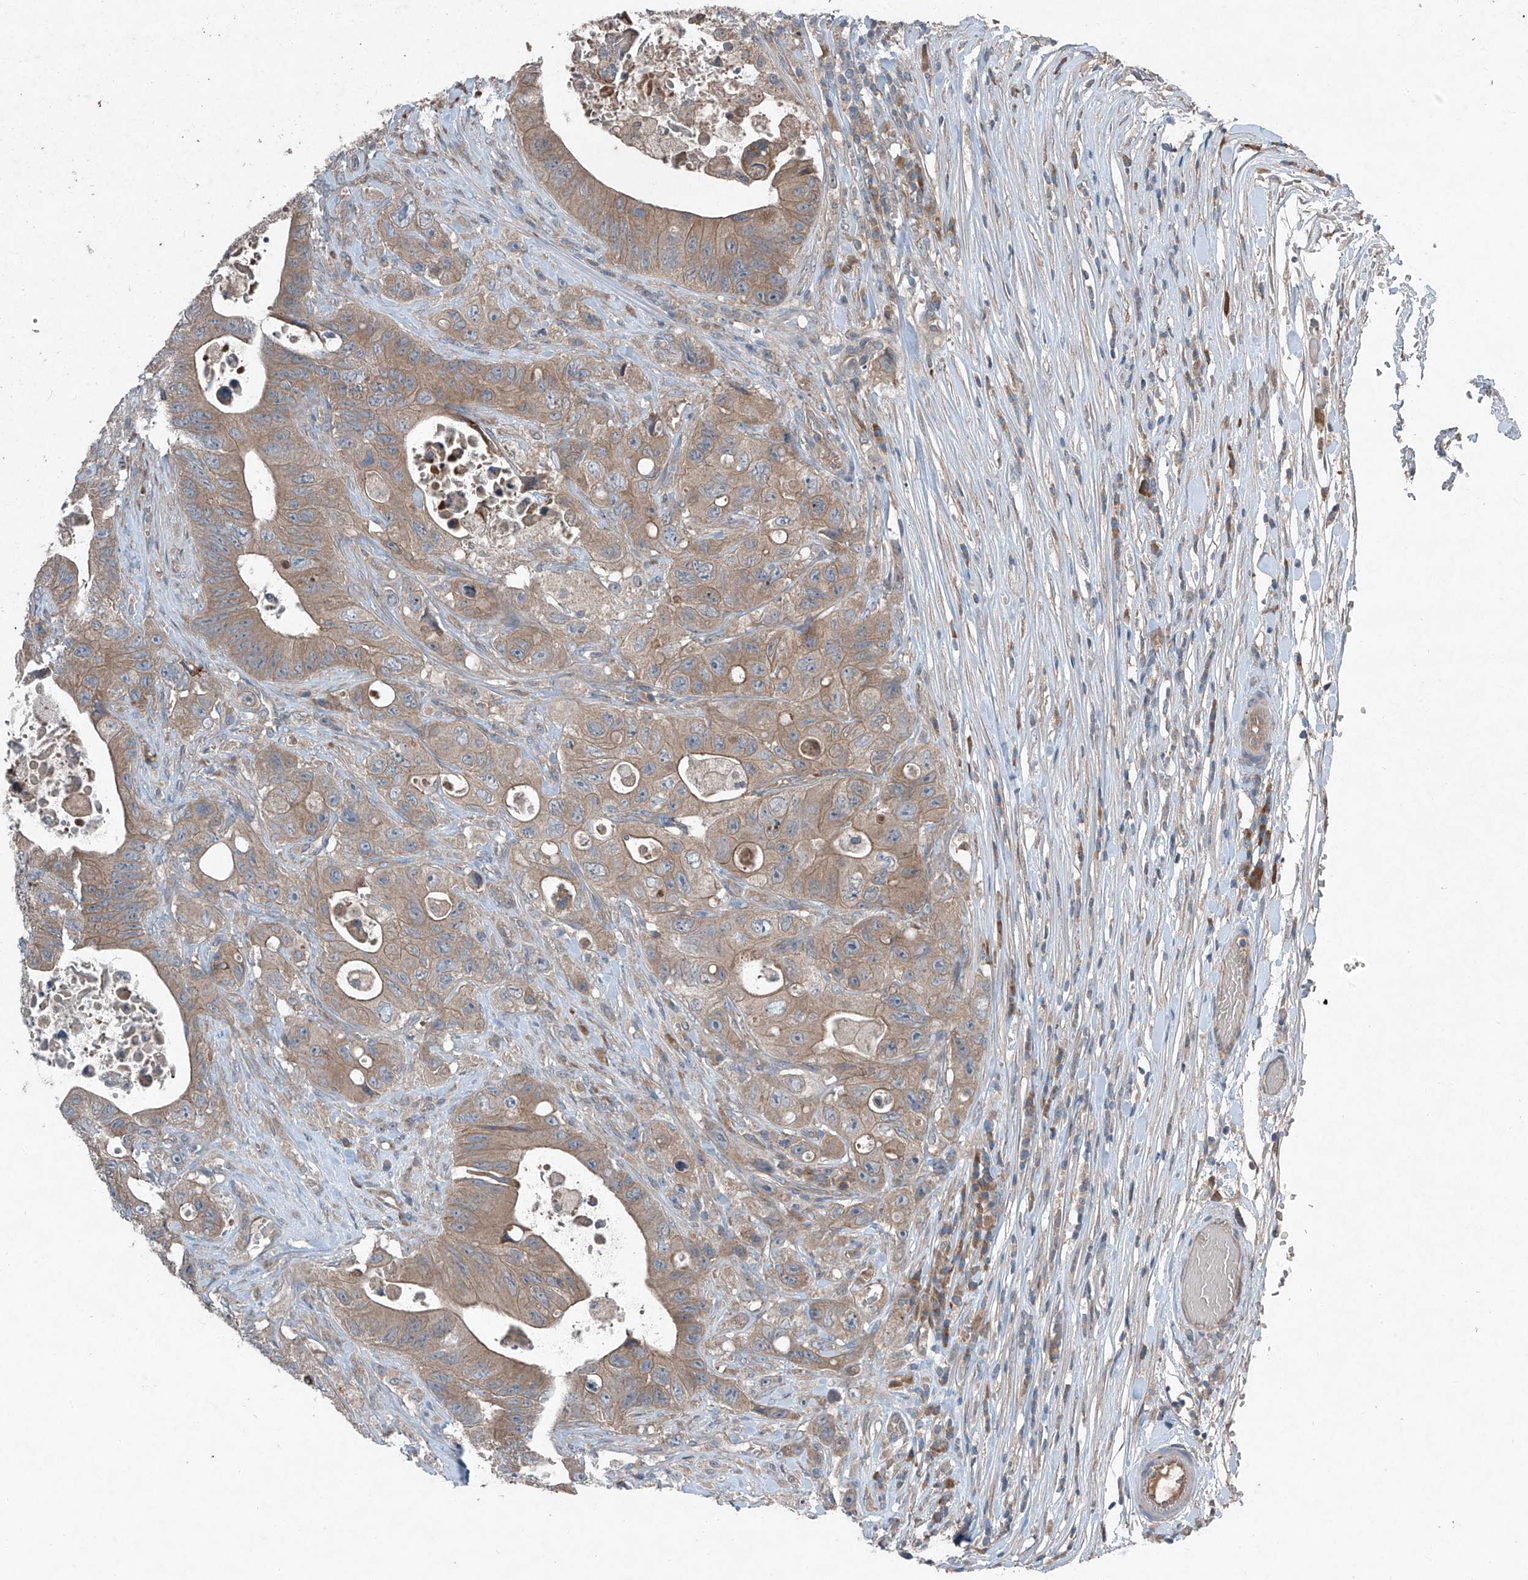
{"staining": {"intensity": "moderate", "quantity": ">75%", "location": "cytoplasmic/membranous"}, "tissue": "colorectal cancer", "cell_type": "Tumor cells", "image_type": "cancer", "snomed": [{"axis": "morphology", "description": "Adenocarcinoma, NOS"}, {"axis": "topography", "description": "Colon"}], "caption": "Protein staining demonstrates moderate cytoplasmic/membranous positivity in approximately >75% of tumor cells in adenocarcinoma (colorectal).", "gene": "FOXRED2", "patient": {"sex": "female", "age": 46}}